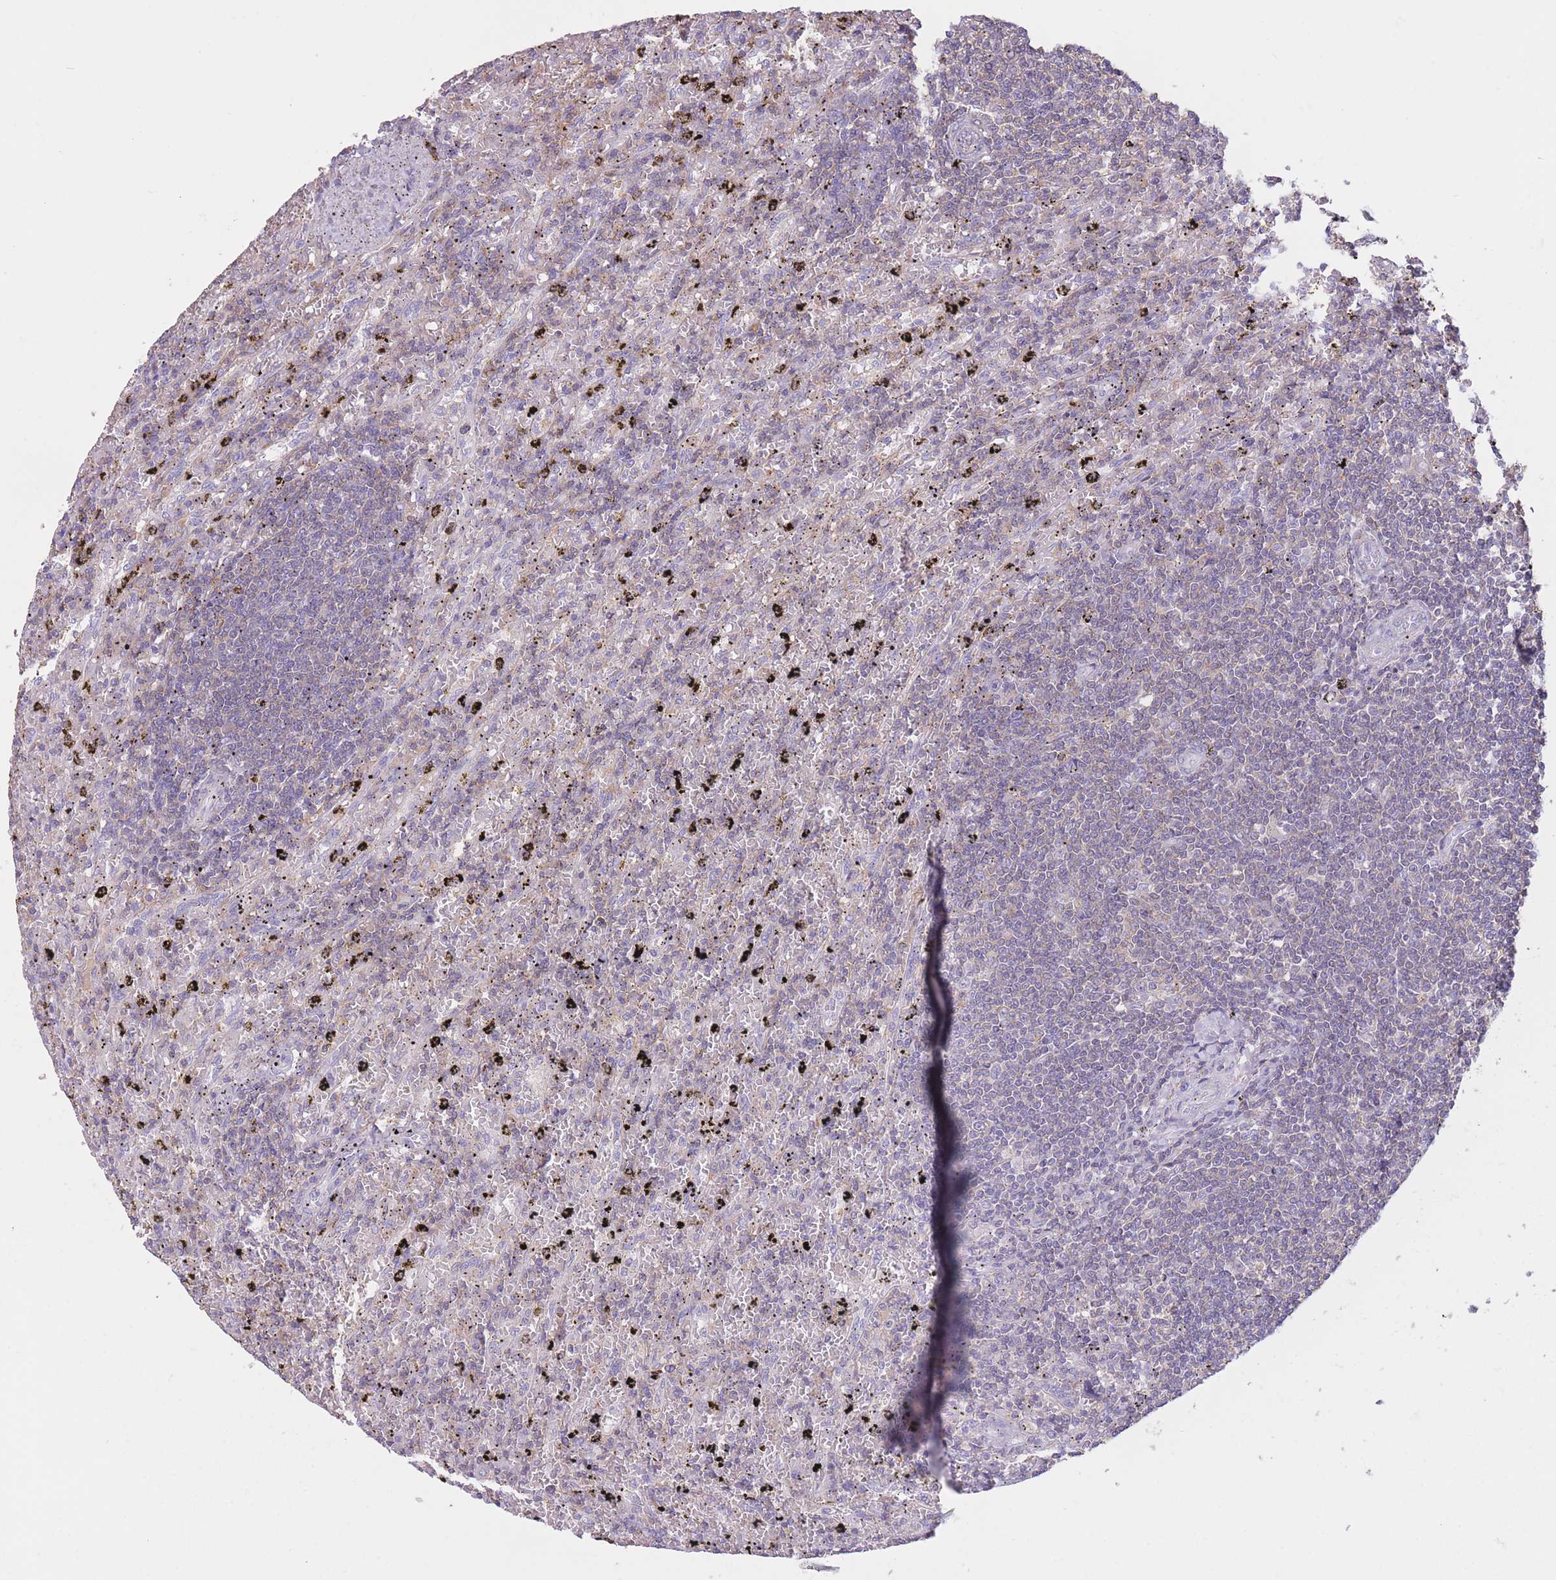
{"staining": {"intensity": "negative", "quantity": "none", "location": "none"}, "tissue": "lymphoma", "cell_type": "Tumor cells", "image_type": "cancer", "snomed": [{"axis": "morphology", "description": "Malignant lymphoma, non-Hodgkin's type, Low grade"}, {"axis": "topography", "description": "Spleen"}], "caption": "The histopathology image shows no staining of tumor cells in malignant lymphoma, non-Hodgkin's type (low-grade). Brightfield microscopy of immunohistochemistry (IHC) stained with DAB (brown) and hematoxylin (blue), captured at high magnification.", "gene": "PDHA1", "patient": {"sex": "male", "age": 76}}